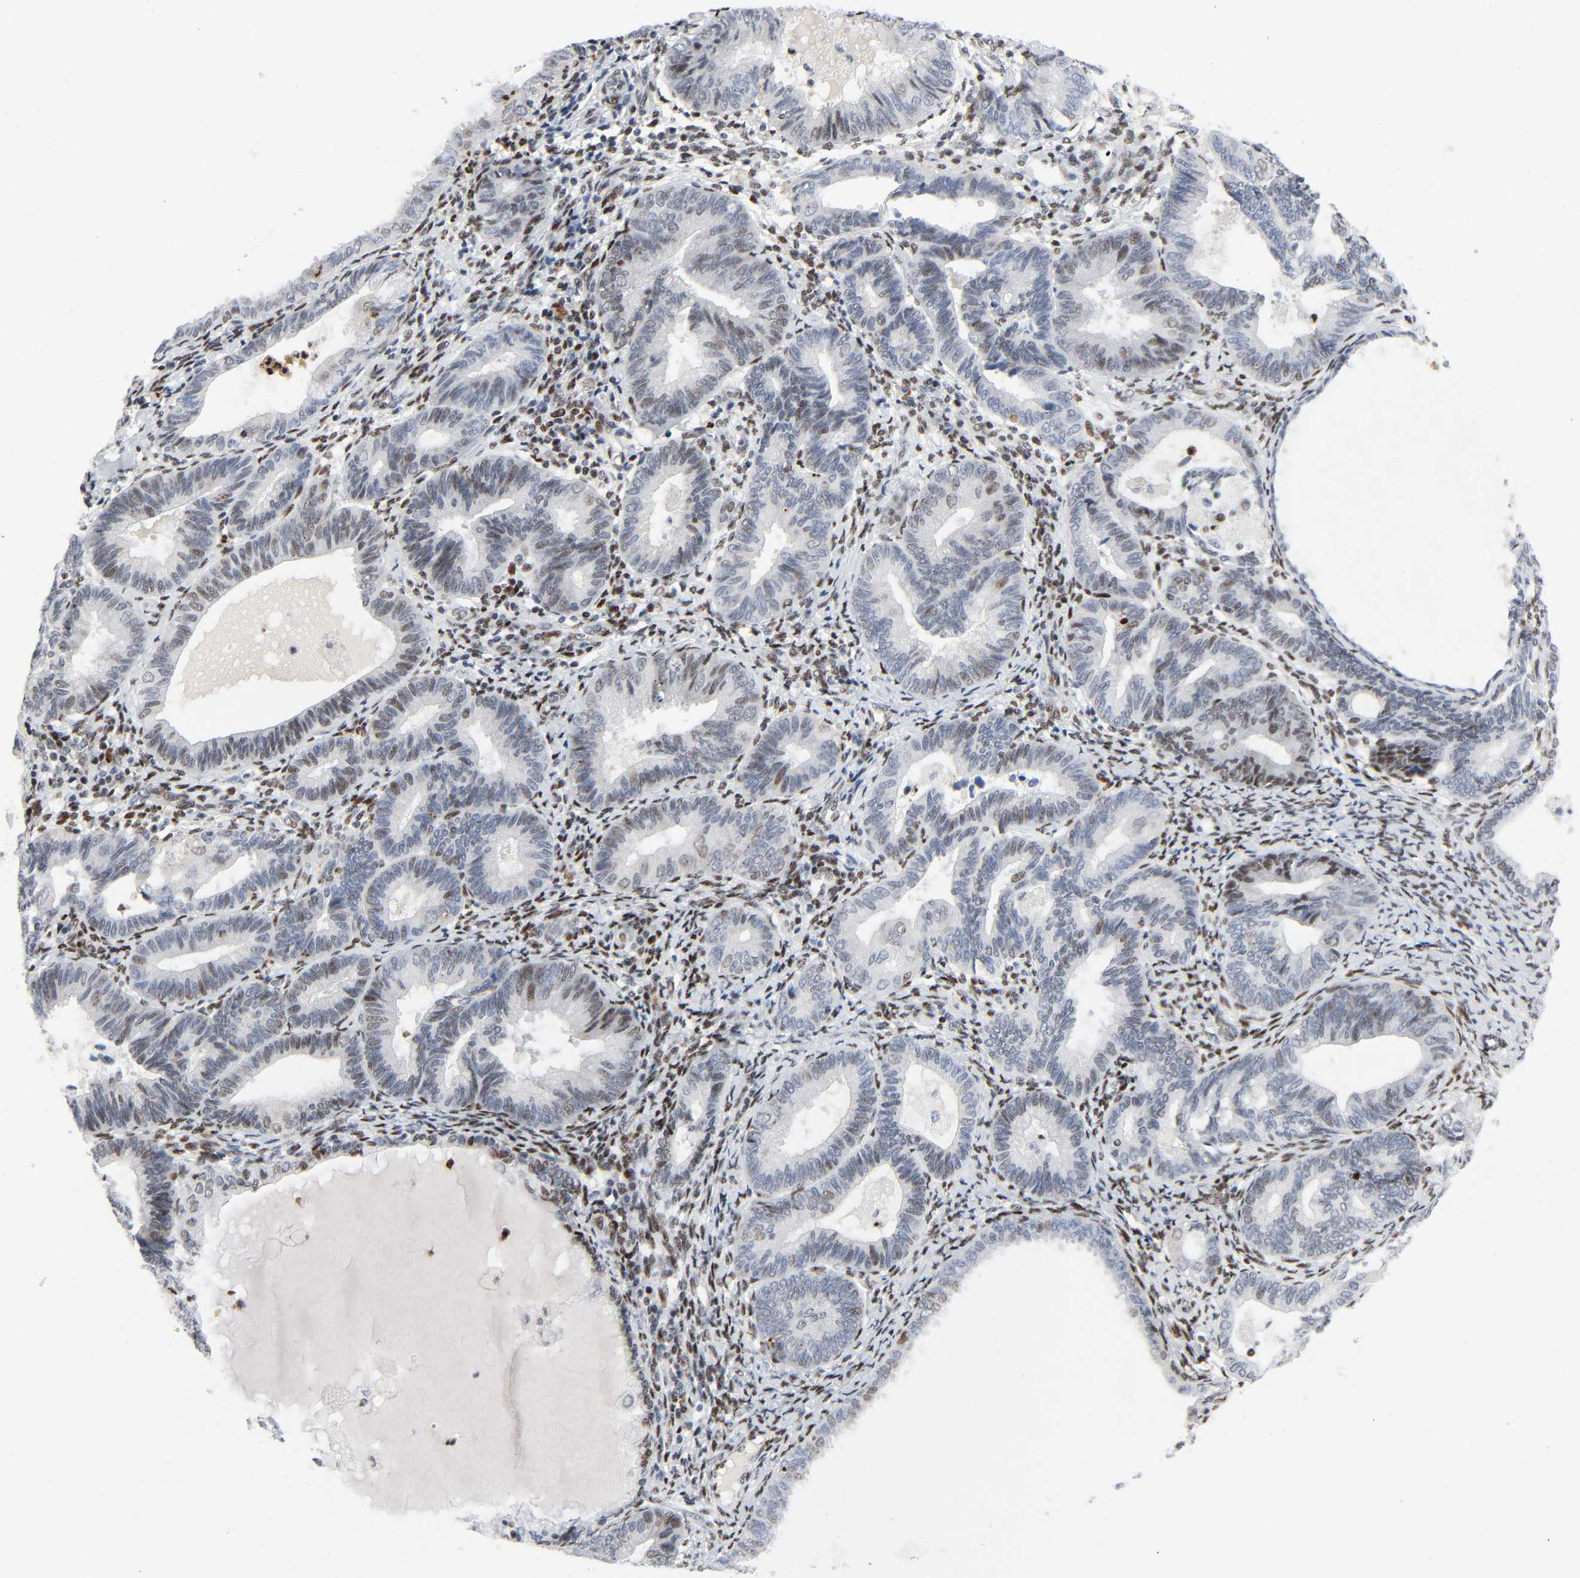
{"staining": {"intensity": "moderate", "quantity": "<25%", "location": "nuclear"}, "tissue": "endometrial cancer", "cell_type": "Tumor cells", "image_type": "cancer", "snomed": [{"axis": "morphology", "description": "Adenocarcinoma, NOS"}, {"axis": "topography", "description": "Endometrium"}], "caption": "Endometrial adenocarcinoma stained with DAB (3,3'-diaminobenzidine) immunohistochemistry shows low levels of moderate nuclear staining in approximately <25% of tumor cells.", "gene": "CREBBP", "patient": {"sex": "female", "age": 75}}